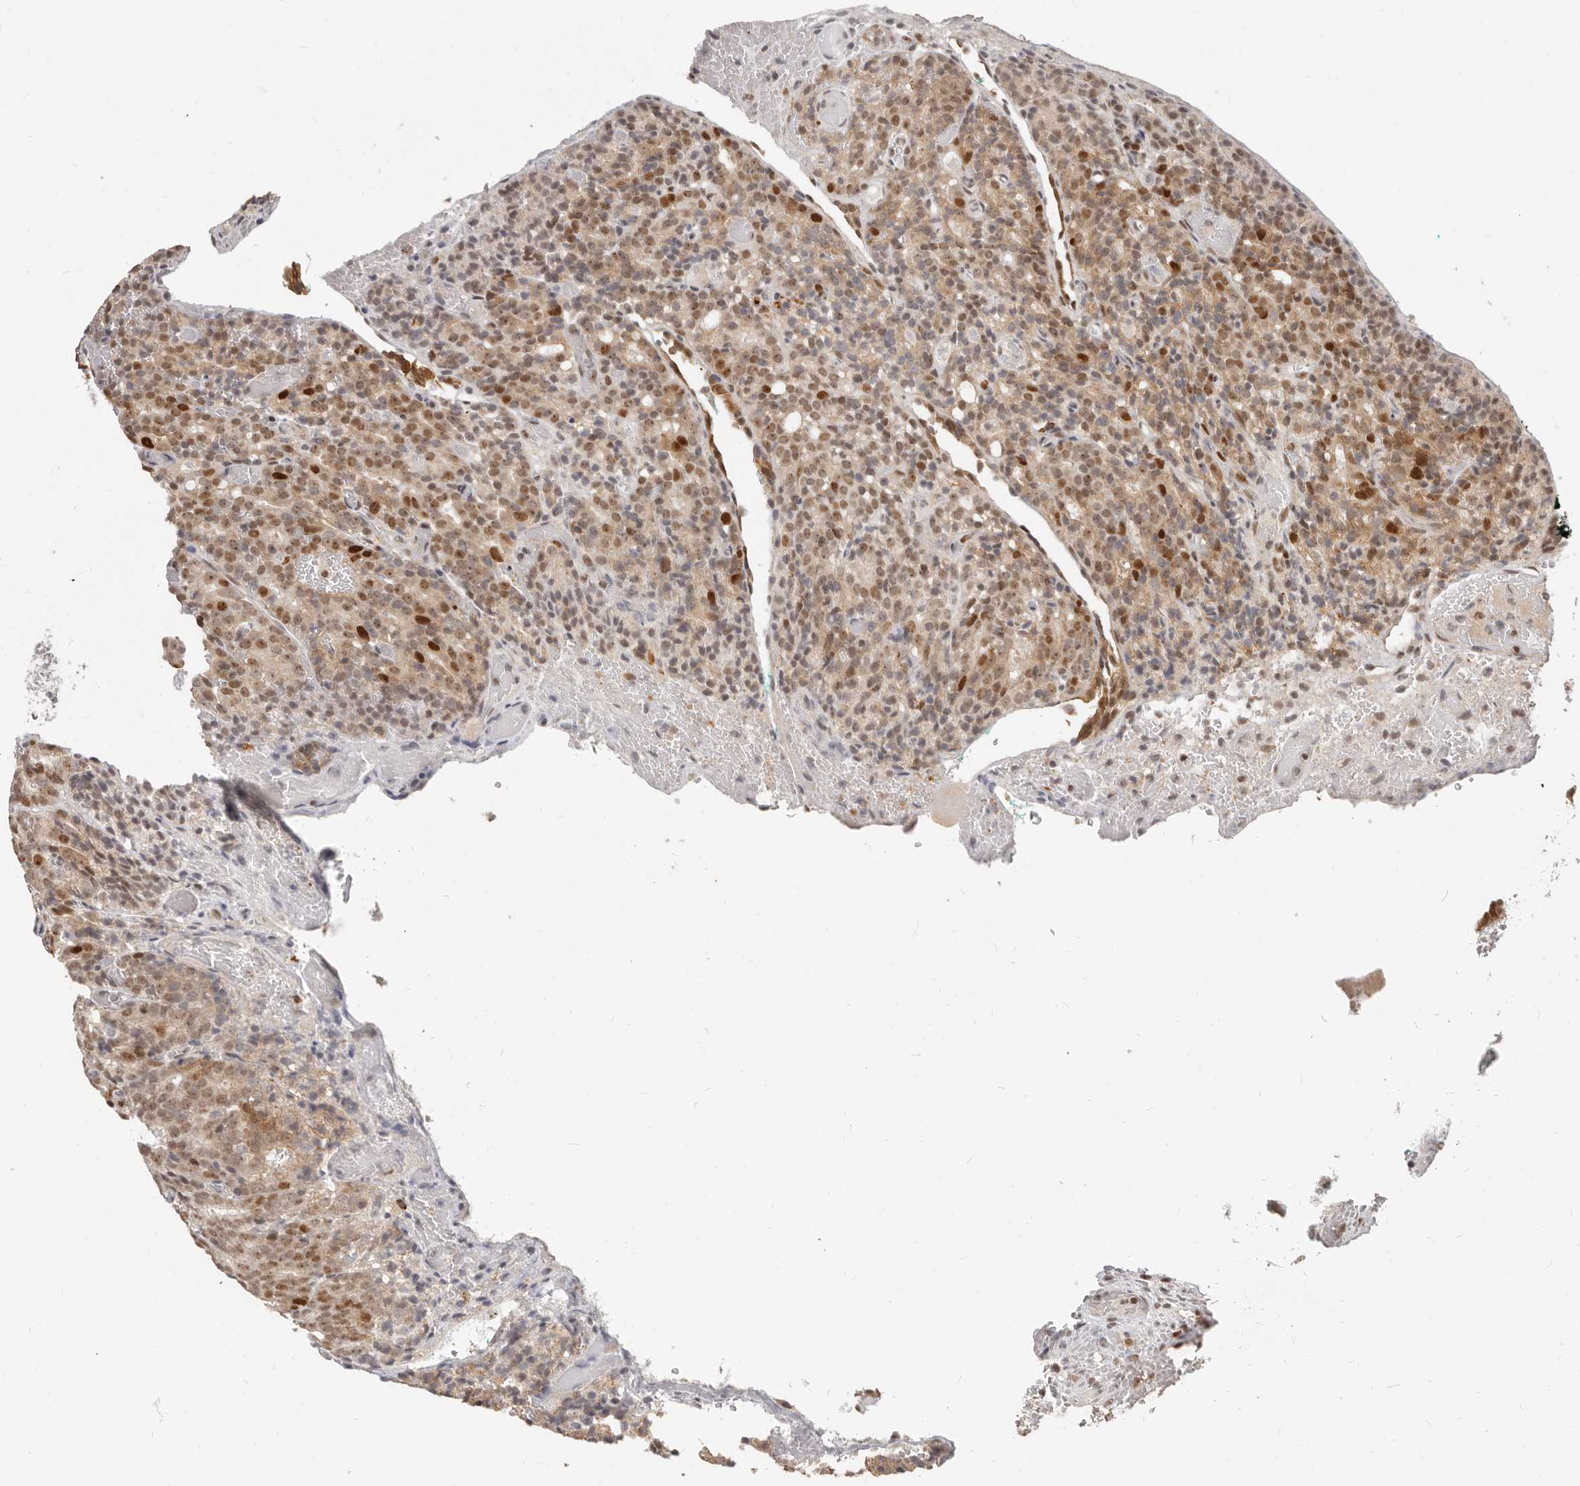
{"staining": {"intensity": "moderate", "quantity": ">75%", "location": "nuclear"}, "tissue": "prostate cancer", "cell_type": "Tumor cells", "image_type": "cancer", "snomed": [{"axis": "morphology", "description": "Adenocarcinoma, High grade"}, {"axis": "topography", "description": "Prostate"}], "caption": "Tumor cells display moderate nuclear staining in approximately >75% of cells in prostate high-grade adenocarcinoma.", "gene": "RFC2", "patient": {"sex": "male", "age": 62}}